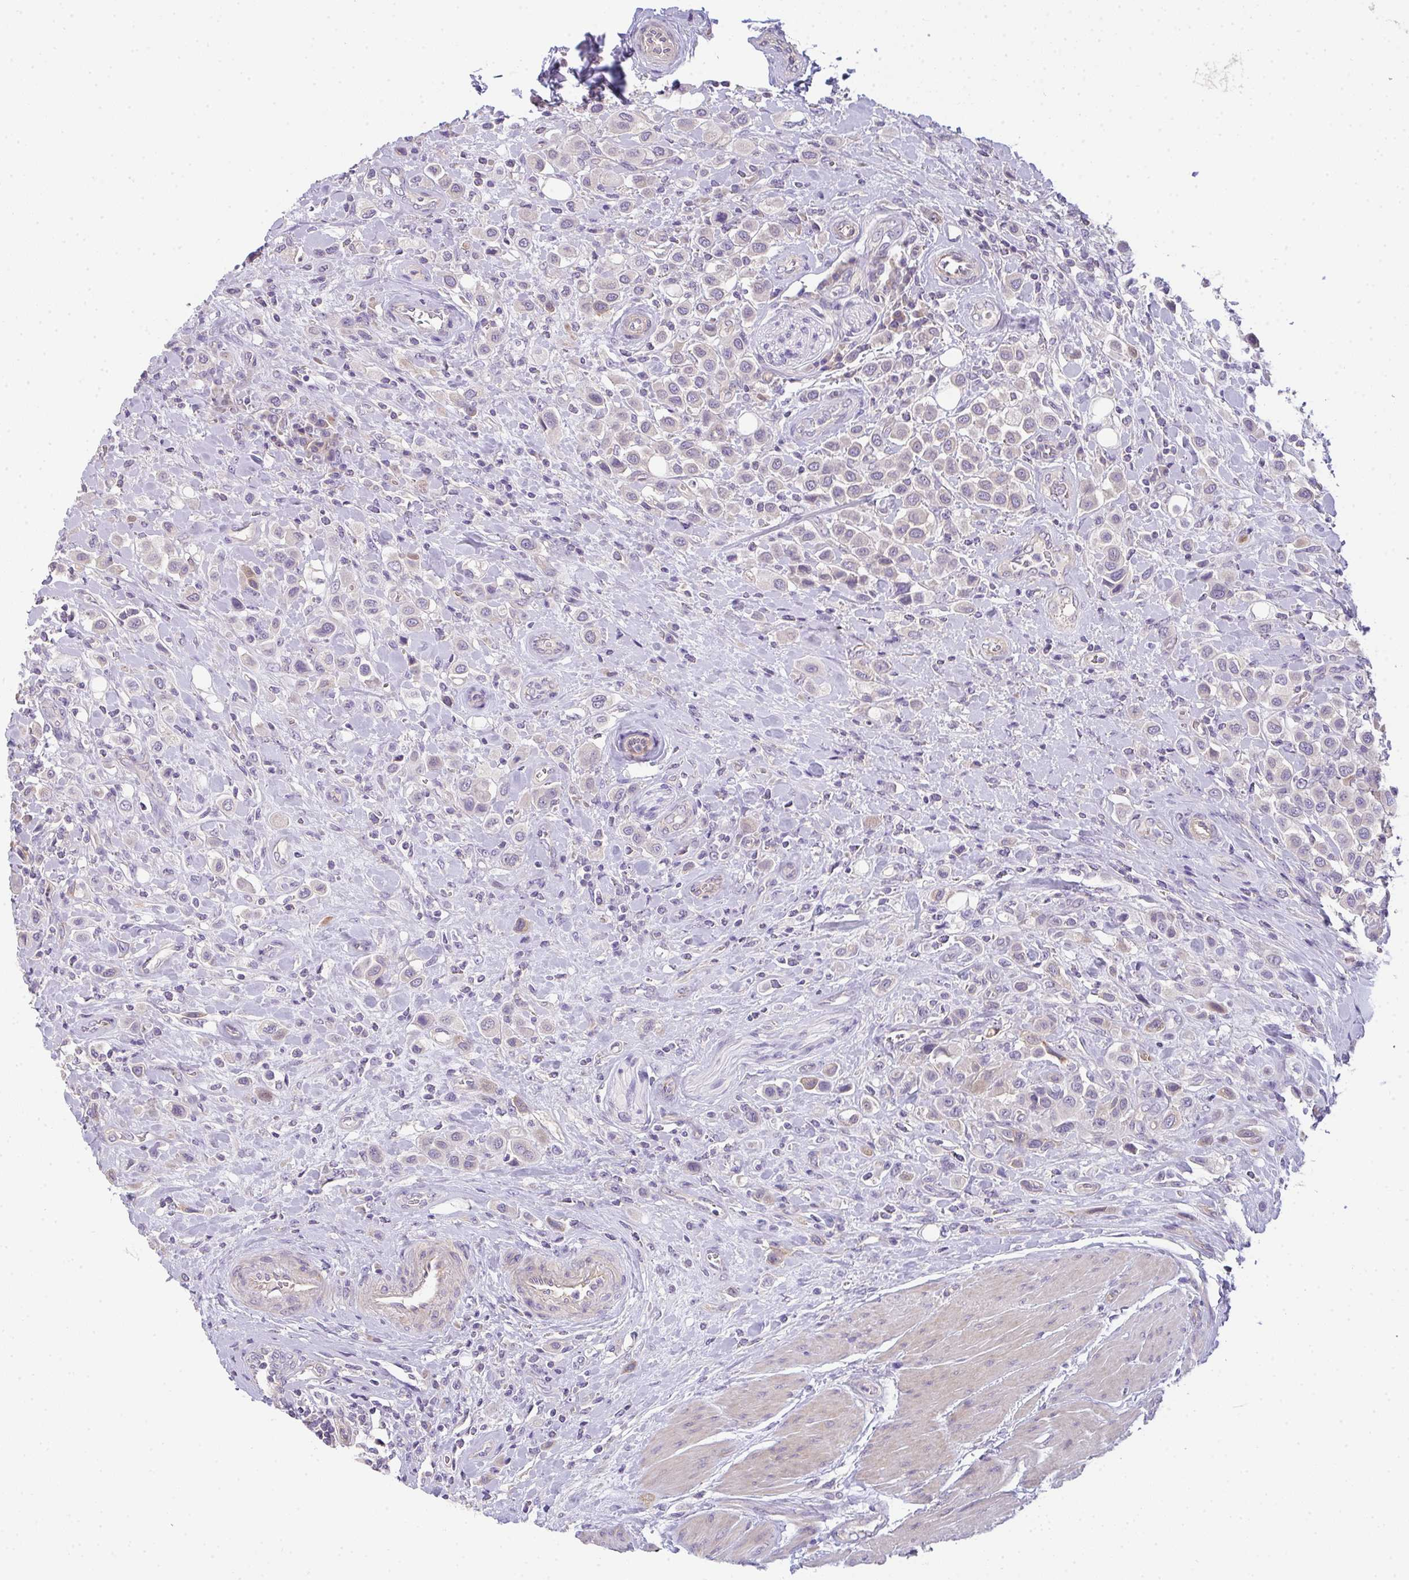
{"staining": {"intensity": "weak", "quantity": "<25%", "location": "cytoplasmic/membranous"}, "tissue": "urothelial cancer", "cell_type": "Tumor cells", "image_type": "cancer", "snomed": [{"axis": "morphology", "description": "Urothelial carcinoma, High grade"}, {"axis": "topography", "description": "Urinary bladder"}], "caption": "This is a photomicrograph of immunohistochemistry staining of urothelial cancer, which shows no positivity in tumor cells.", "gene": "FILIP1", "patient": {"sex": "male", "age": 50}}